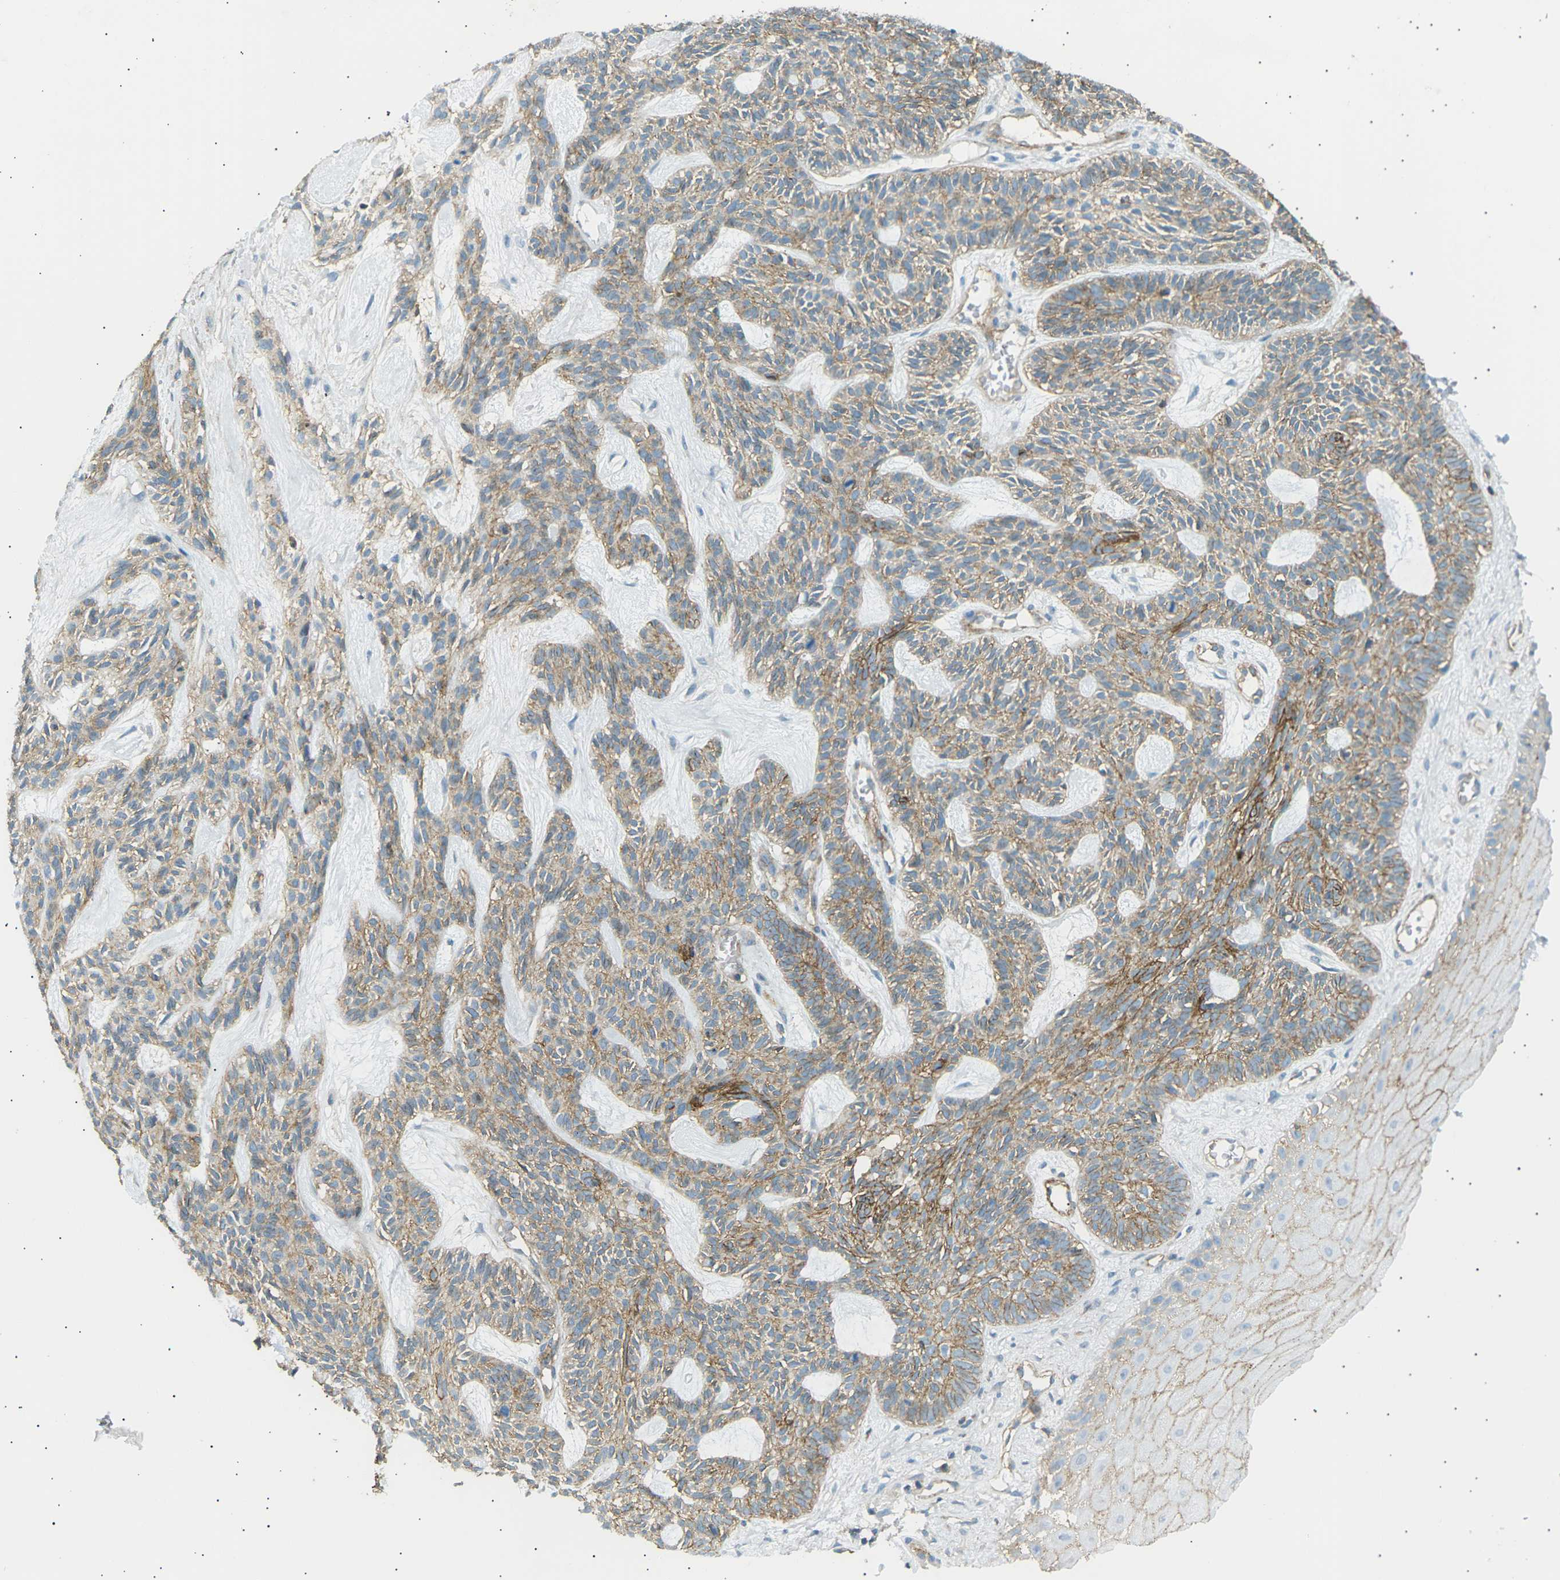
{"staining": {"intensity": "moderate", "quantity": ">75%", "location": "cytoplasmic/membranous"}, "tissue": "skin cancer", "cell_type": "Tumor cells", "image_type": "cancer", "snomed": [{"axis": "morphology", "description": "Basal cell carcinoma"}, {"axis": "topography", "description": "Skin"}], "caption": "This is a photomicrograph of immunohistochemistry (IHC) staining of basal cell carcinoma (skin), which shows moderate staining in the cytoplasmic/membranous of tumor cells.", "gene": "ATP2B4", "patient": {"sex": "male", "age": 67}}